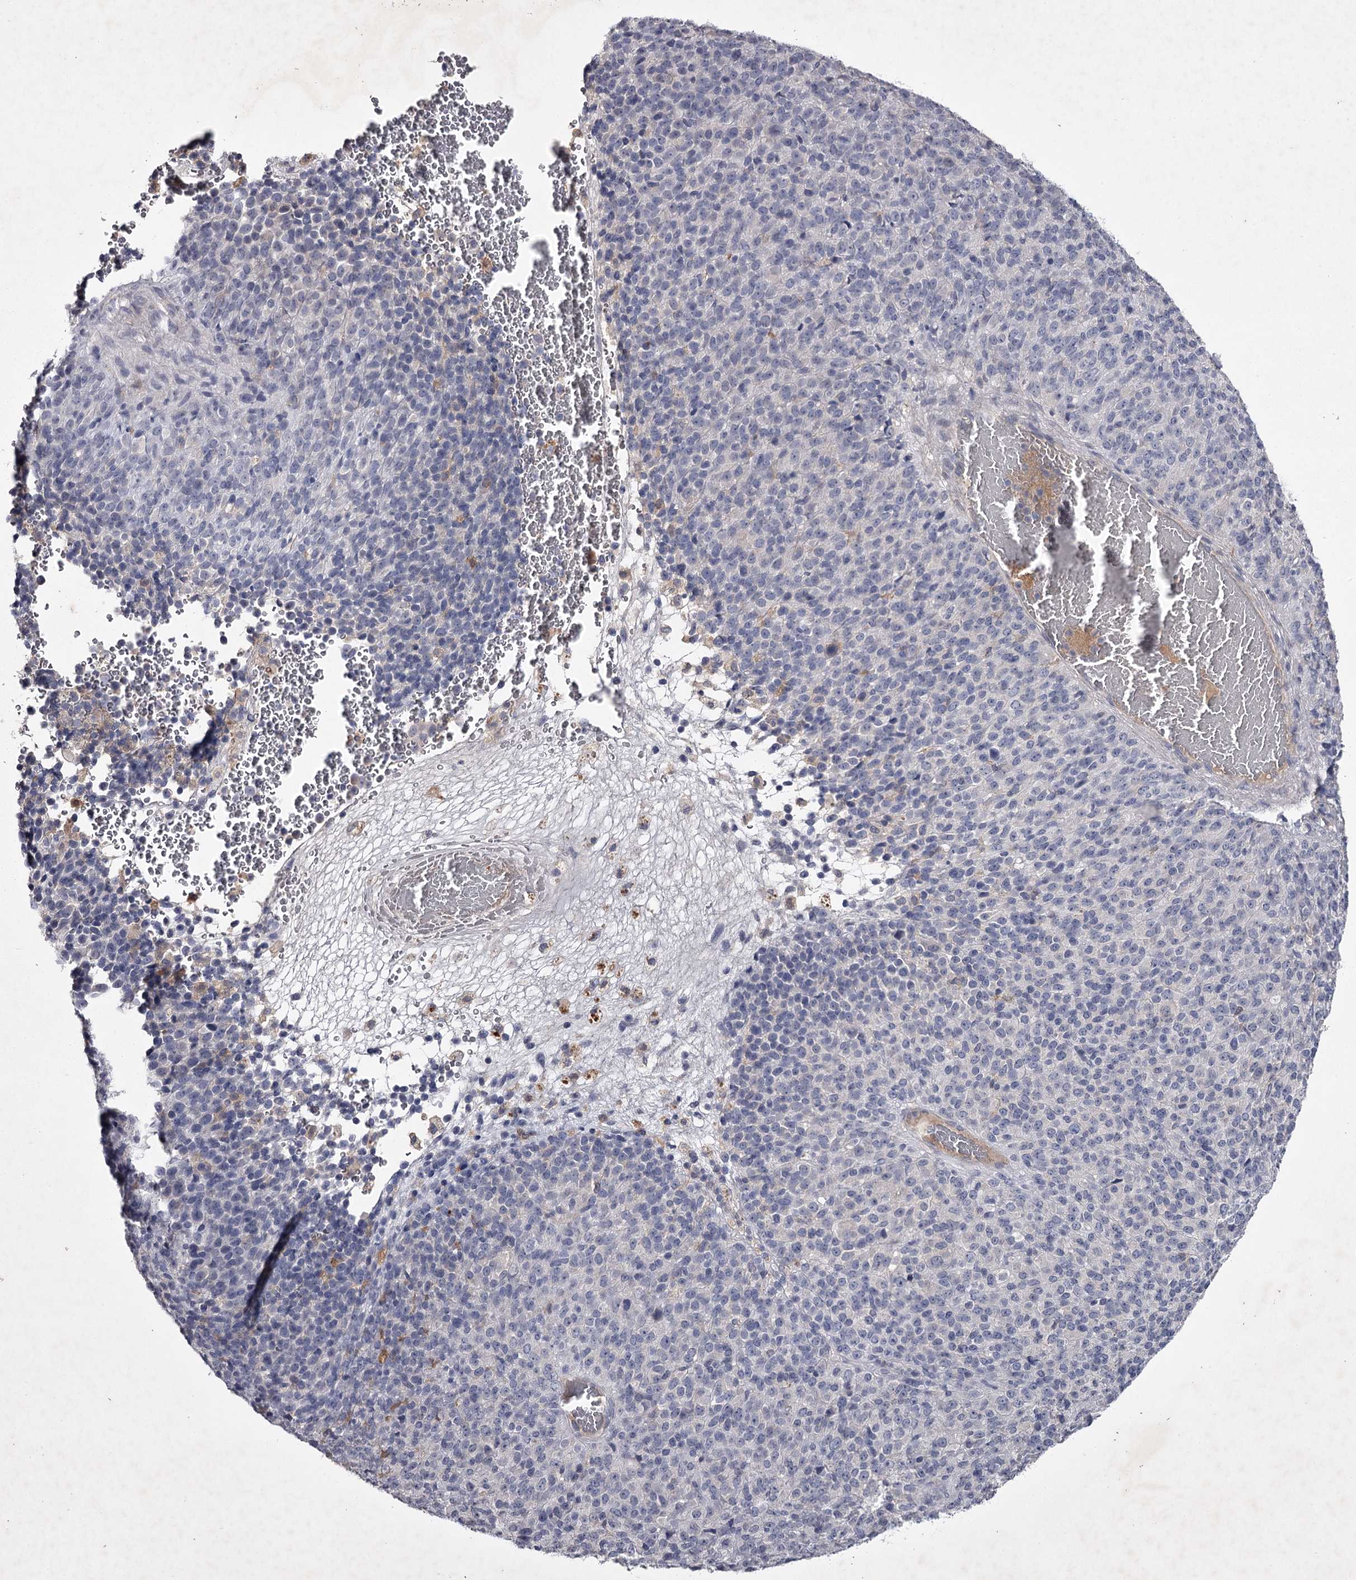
{"staining": {"intensity": "negative", "quantity": "none", "location": "none"}, "tissue": "melanoma", "cell_type": "Tumor cells", "image_type": "cancer", "snomed": [{"axis": "morphology", "description": "Malignant melanoma, Metastatic site"}, {"axis": "topography", "description": "Brain"}], "caption": "Histopathology image shows no significant protein expression in tumor cells of melanoma.", "gene": "FDXACB1", "patient": {"sex": "female", "age": 56}}